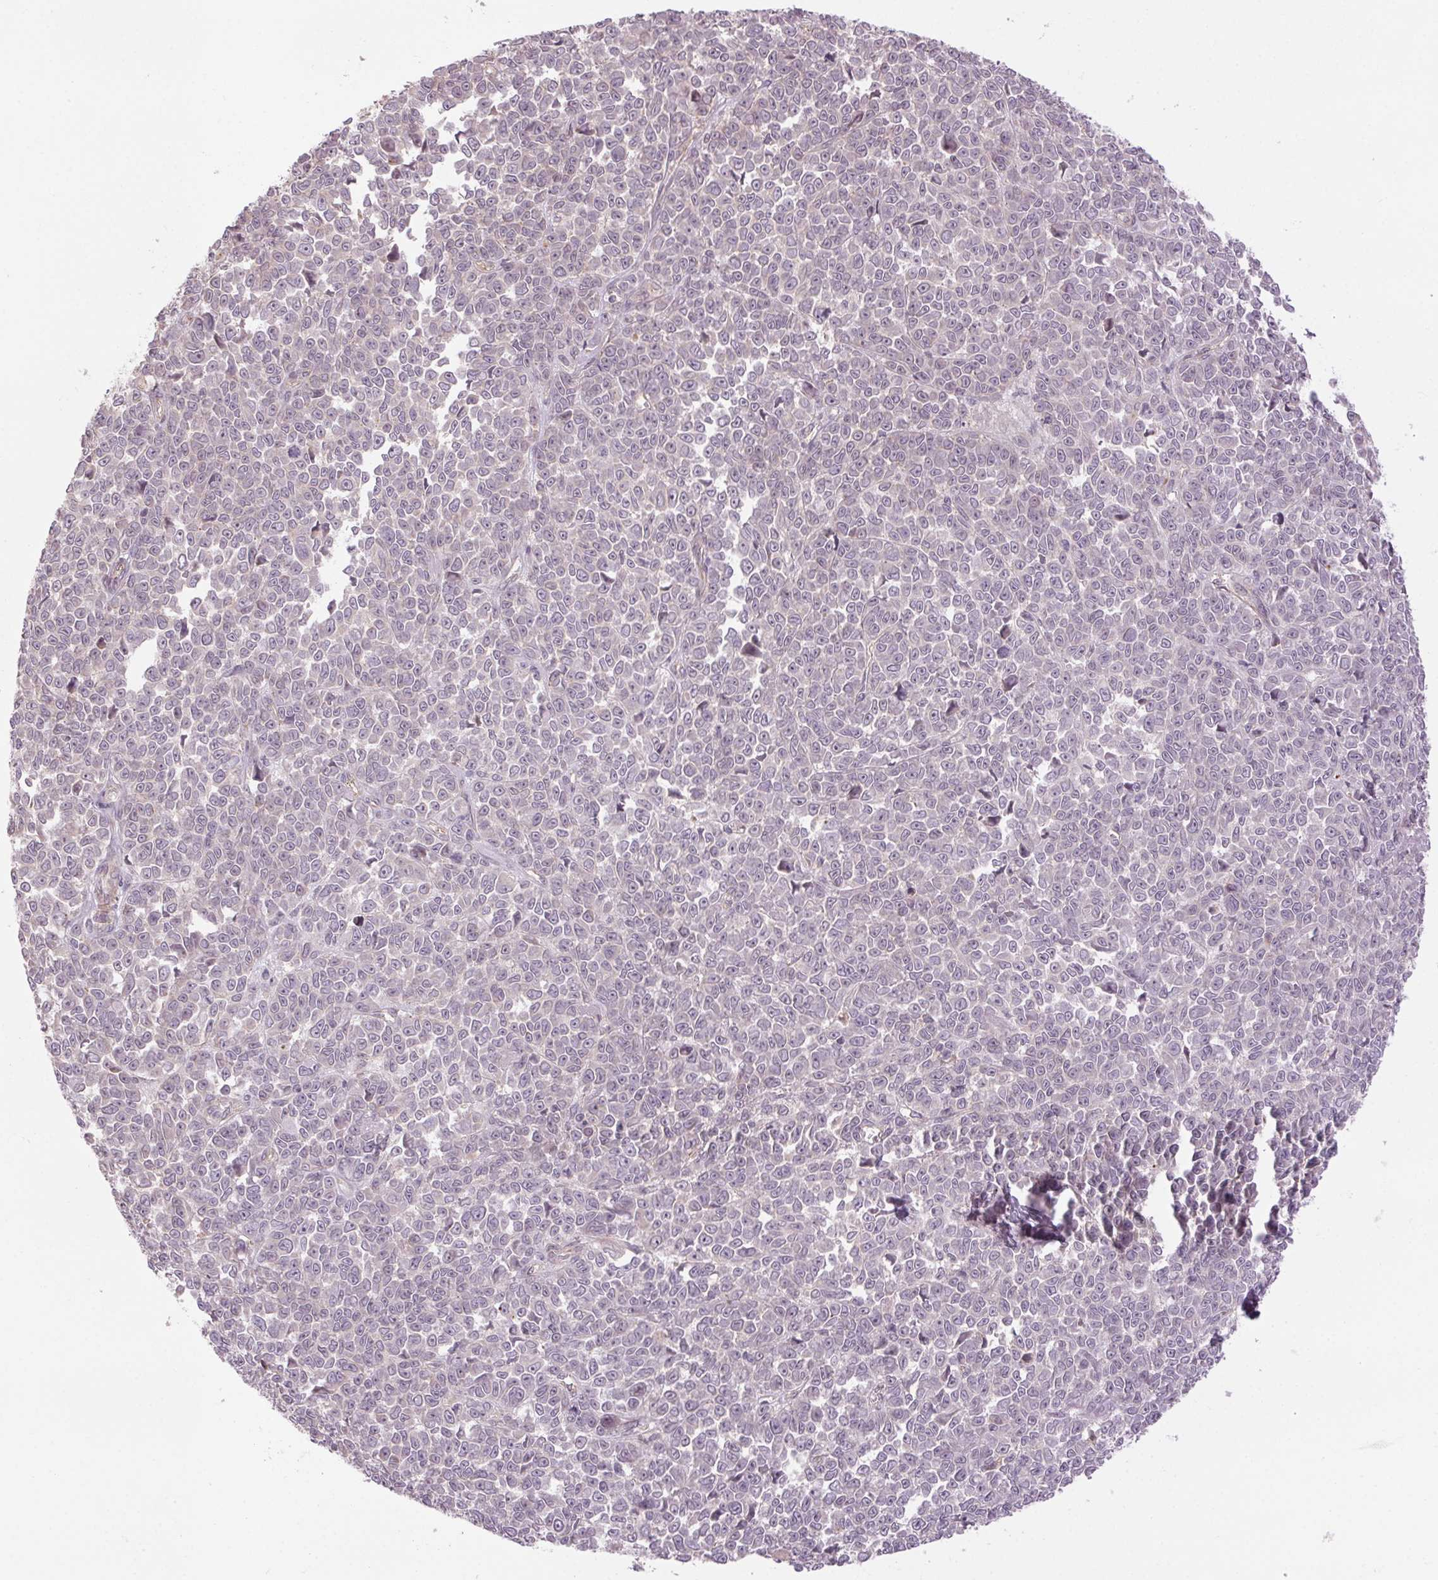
{"staining": {"intensity": "negative", "quantity": "none", "location": "none"}, "tissue": "melanoma", "cell_type": "Tumor cells", "image_type": "cancer", "snomed": [{"axis": "morphology", "description": "Malignant melanoma, NOS"}, {"axis": "topography", "description": "Skin"}], "caption": "High power microscopy image of an immunohistochemistry (IHC) histopathology image of melanoma, revealing no significant staining in tumor cells. (DAB immunohistochemistry (IHC), high magnification).", "gene": "CCSER1", "patient": {"sex": "female", "age": 95}}